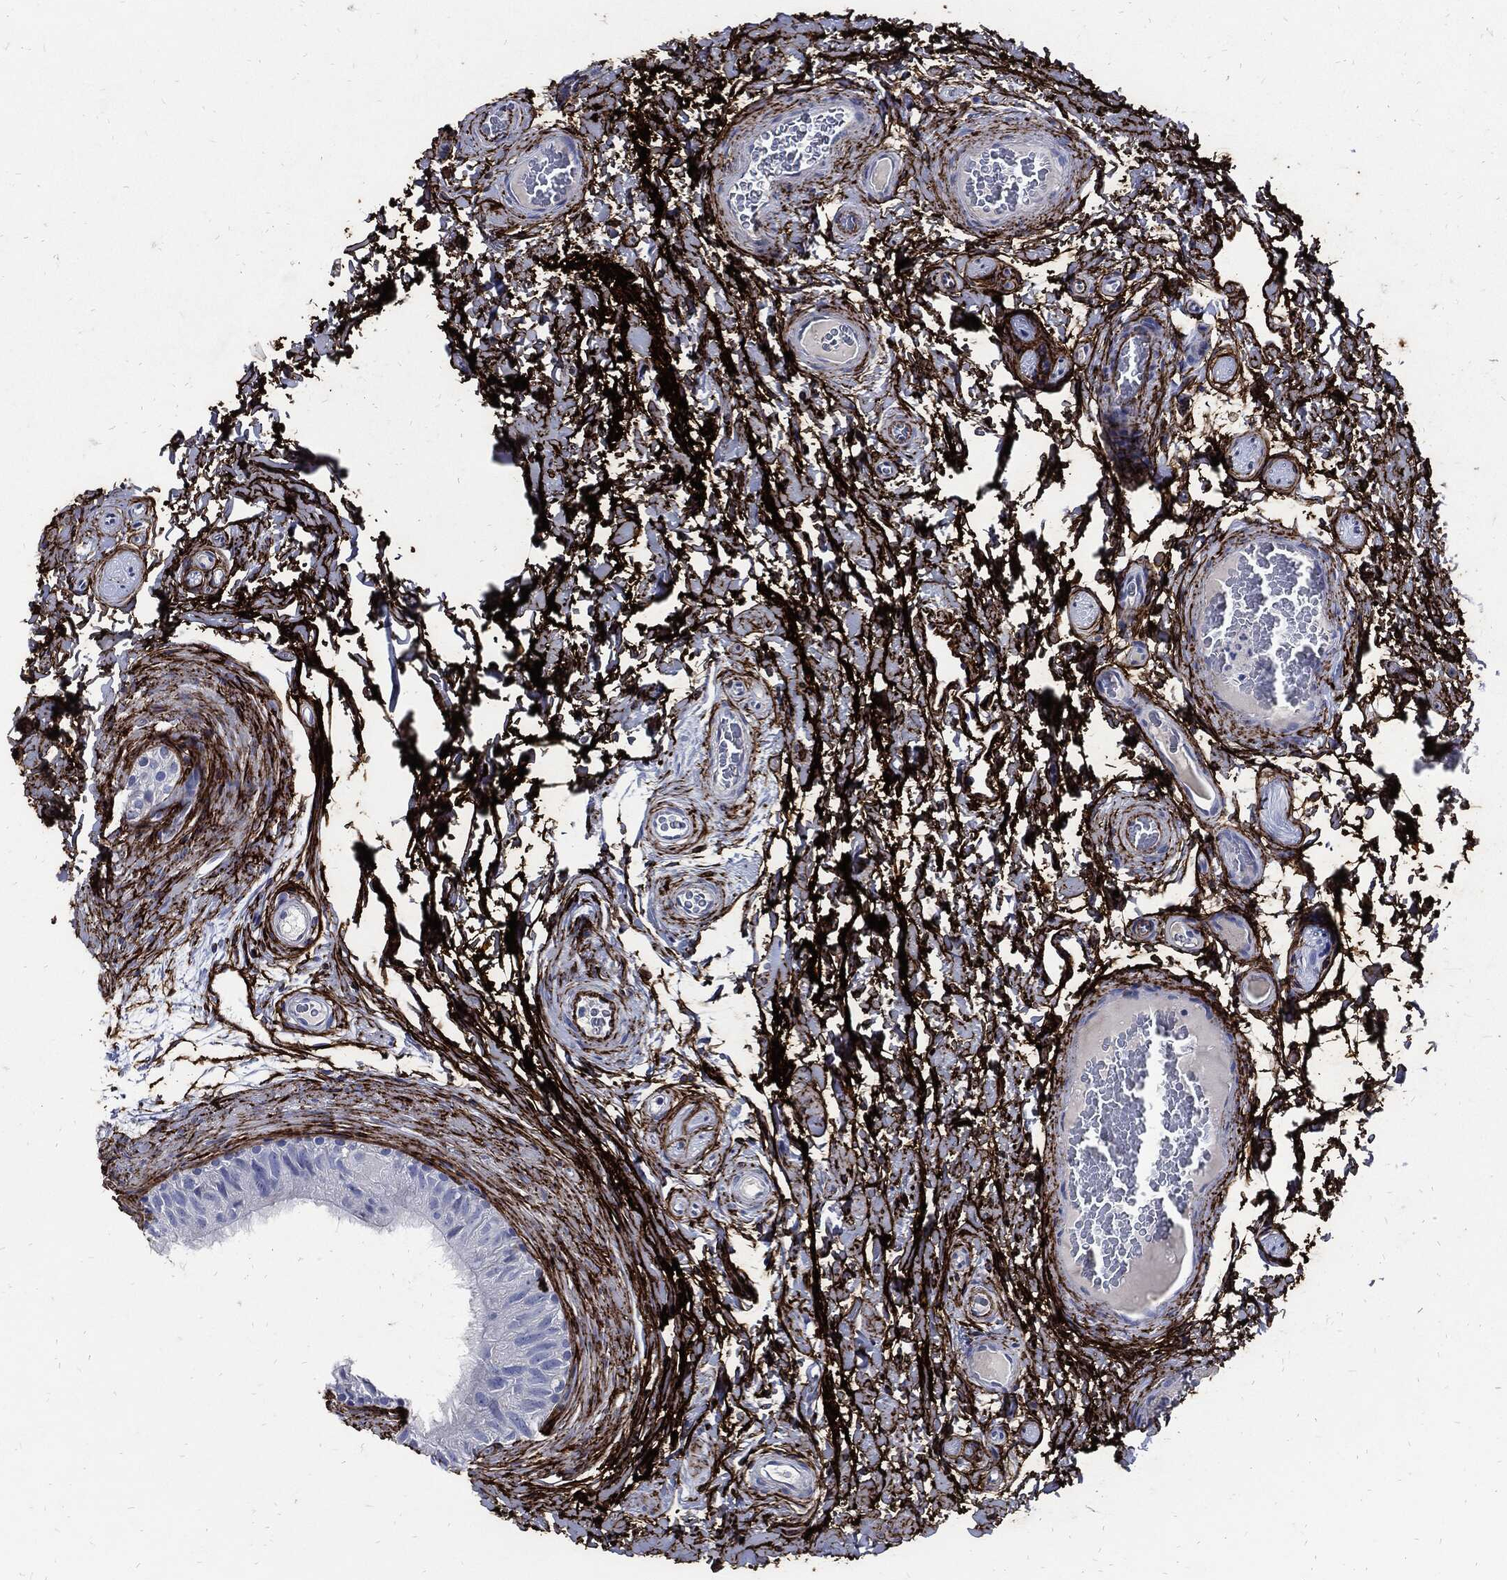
{"staining": {"intensity": "negative", "quantity": "none", "location": "none"}, "tissue": "epididymis", "cell_type": "Glandular cells", "image_type": "normal", "snomed": [{"axis": "morphology", "description": "Normal tissue, NOS"}, {"axis": "topography", "description": "Epididymis"}], "caption": "Human epididymis stained for a protein using IHC demonstrates no positivity in glandular cells.", "gene": "FBN1", "patient": {"sex": "male", "age": 34}}